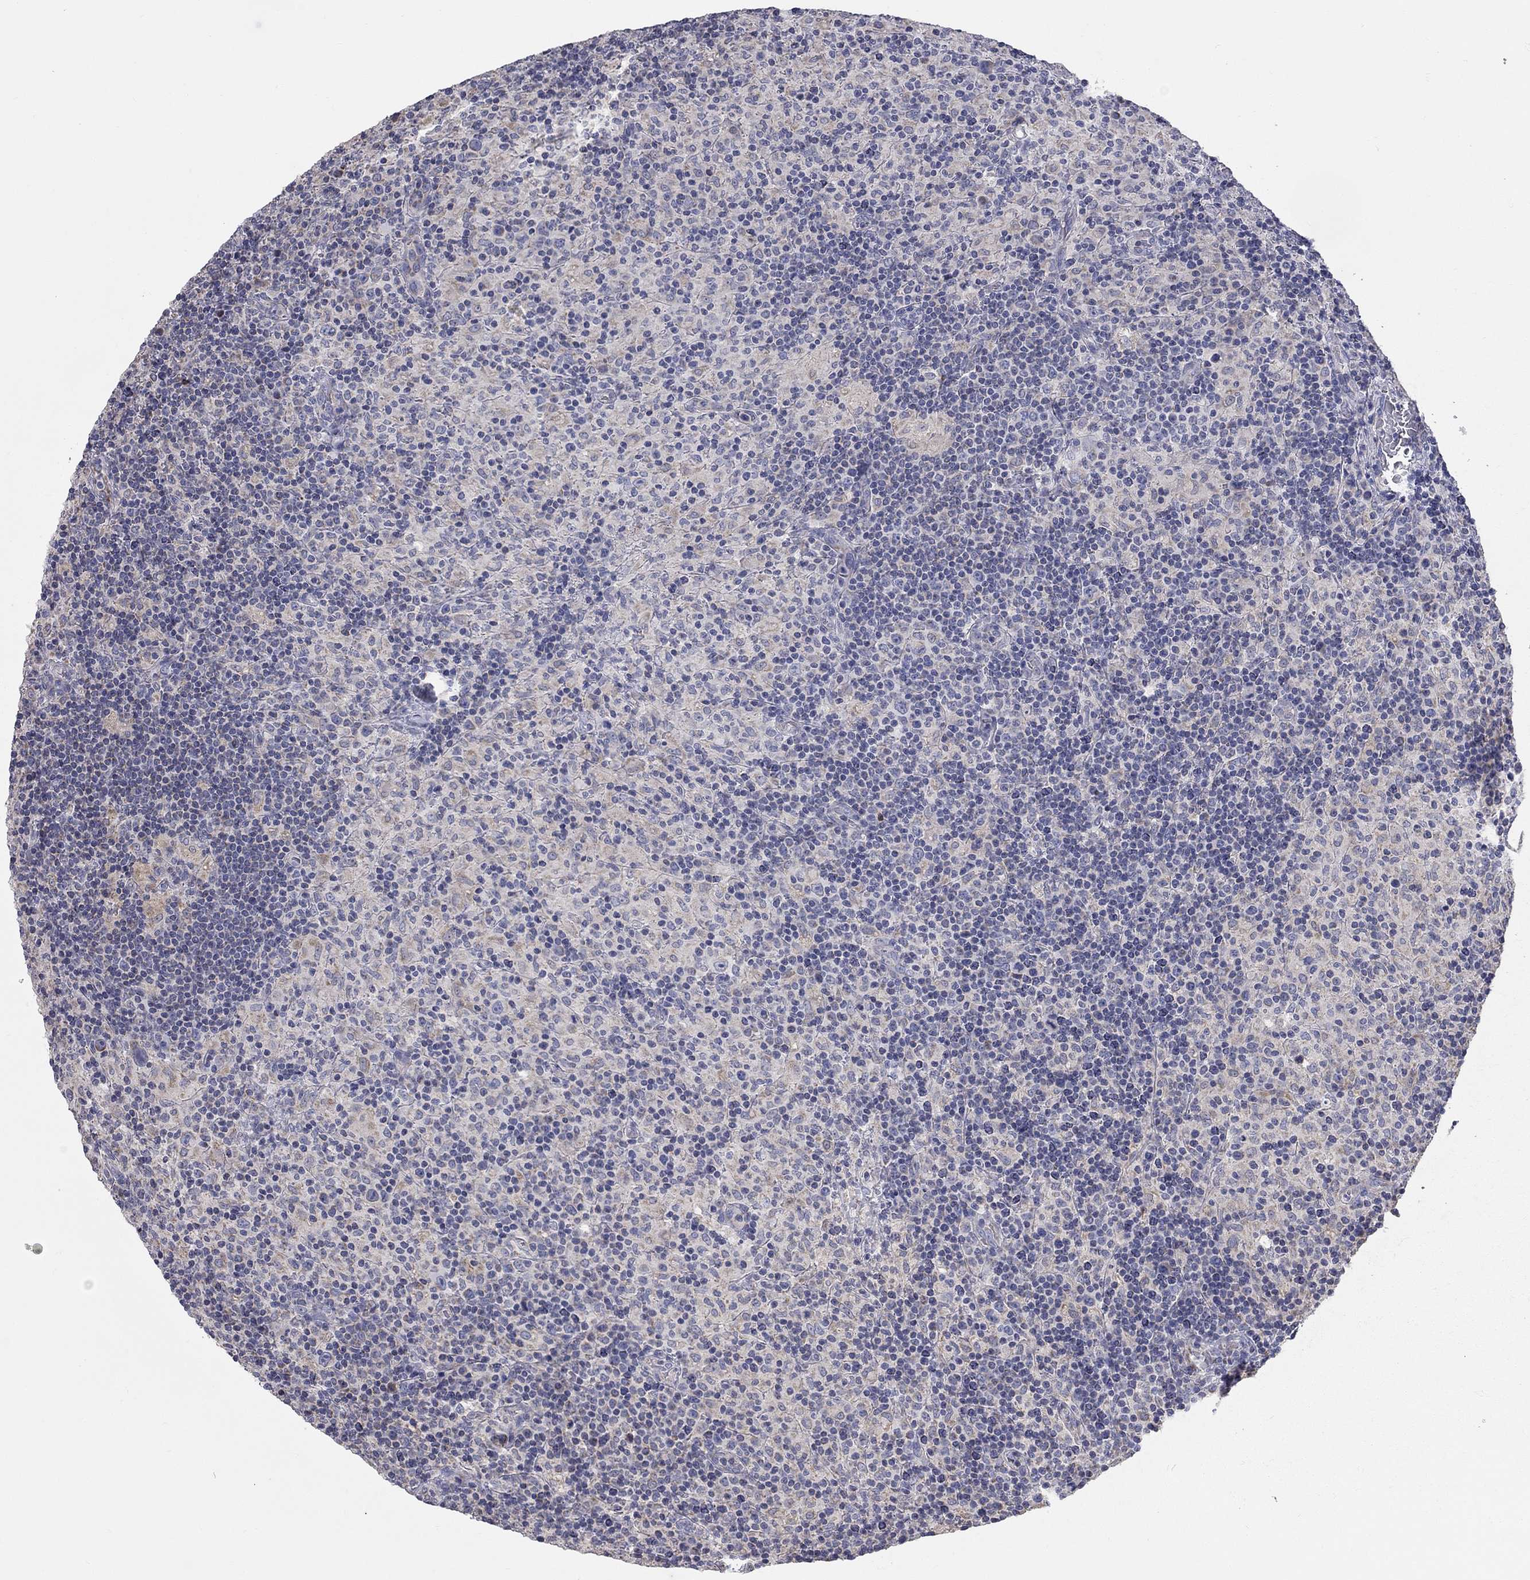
{"staining": {"intensity": "negative", "quantity": "none", "location": "none"}, "tissue": "lymphoma", "cell_type": "Tumor cells", "image_type": "cancer", "snomed": [{"axis": "morphology", "description": "Hodgkin's disease, NOS"}, {"axis": "topography", "description": "Lymph node"}], "caption": "The micrograph reveals no significant expression in tumor cells of lymphoma.", "gene": "CFAP161", "patient": {"sex": "male", "age": 70}}